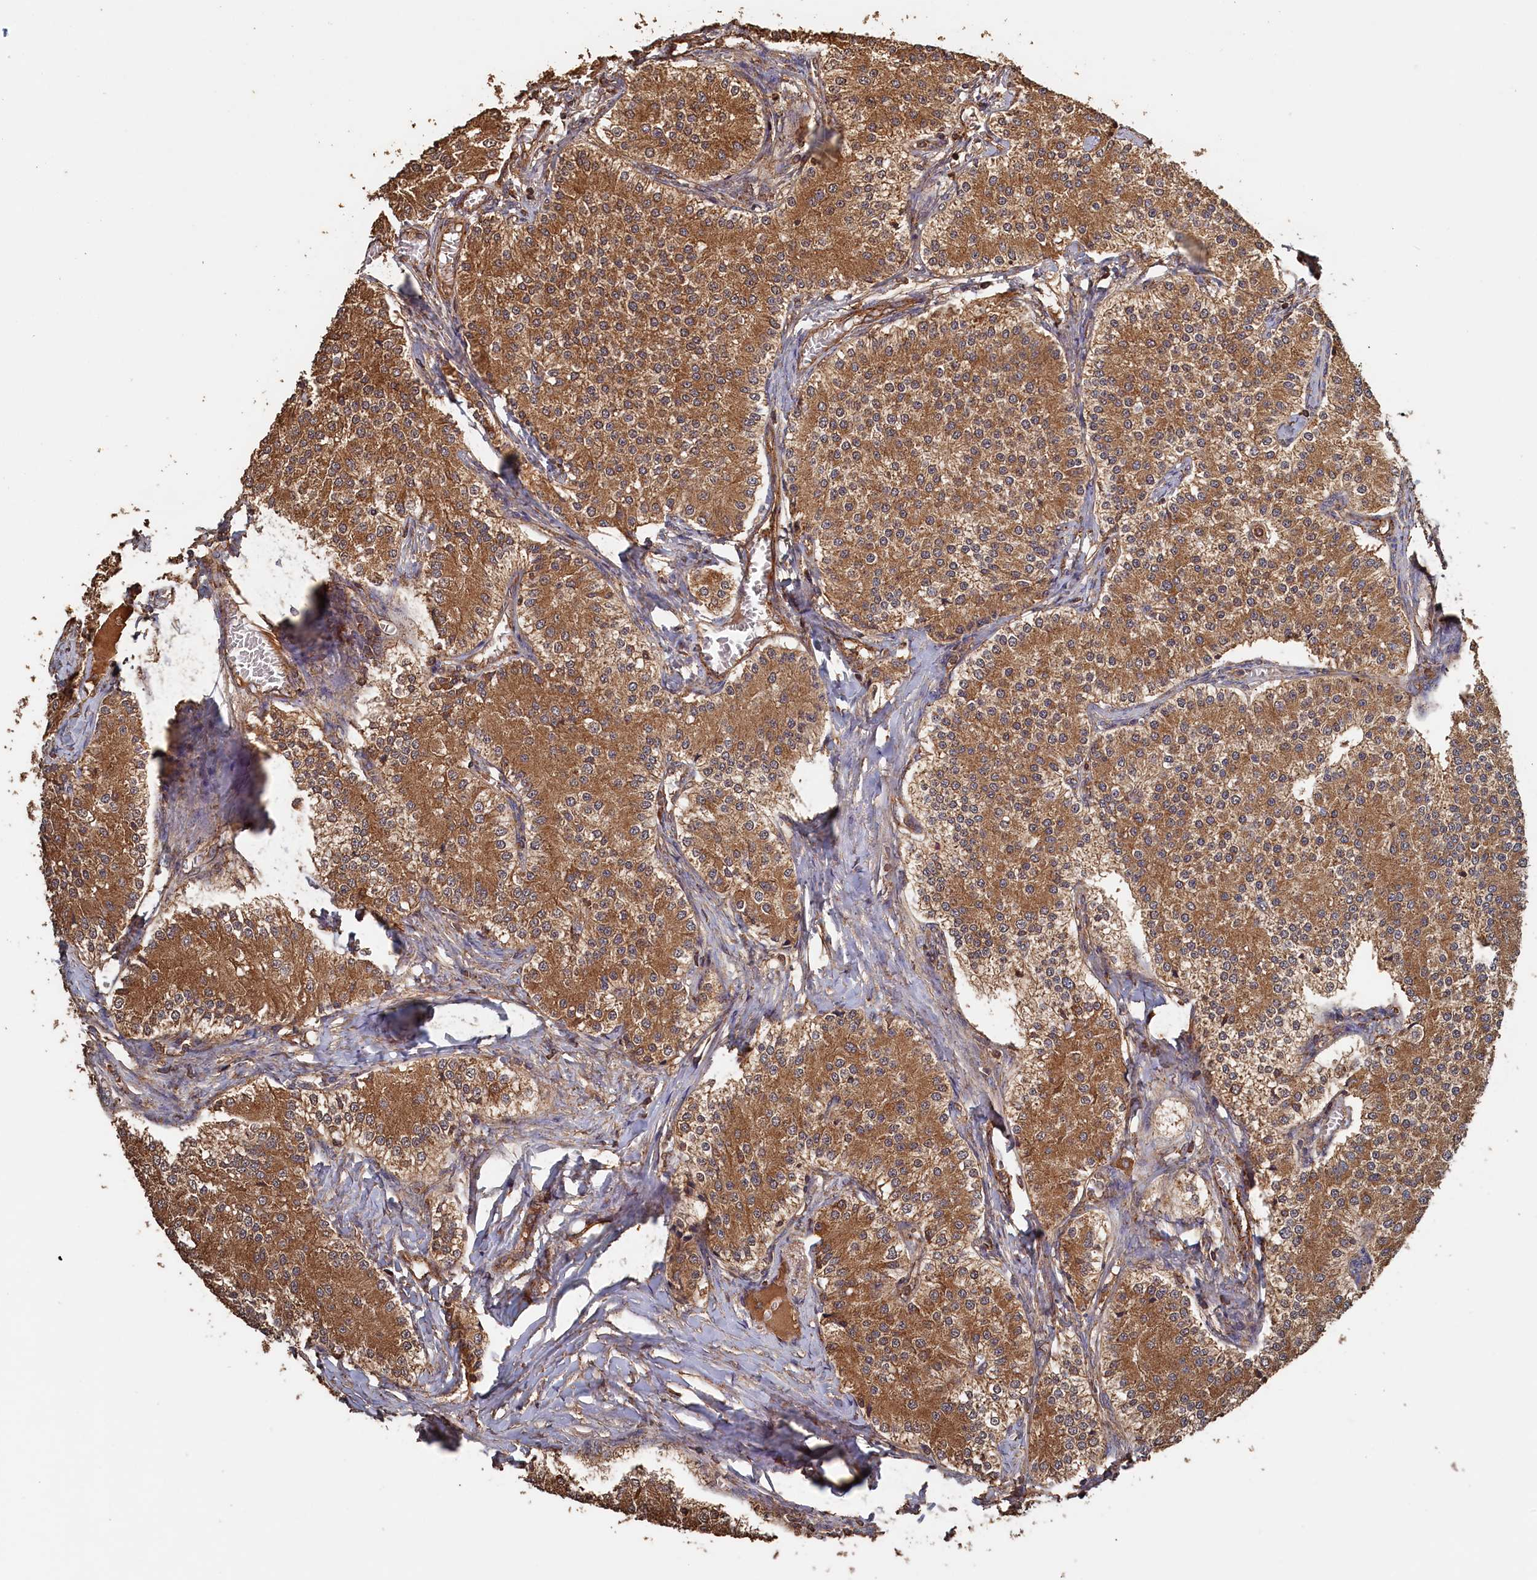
{"staining": {"intensity": "moderate", "quantity": ">75%", "location": "cytoplasmic/membranous"}, "tissue": "carcinoid", "cell_type": "Tumor cells", "image_type": "cancer", "snomed": [{"axis": "morphology", "description": "Carcinoid, malignant, NOS"}, {"axis": "topography", "description": "Colon"}], "caption": "Protein staining of malignant carcinoid tissue demonstrates moderate cytoplasmic/membranous positivity in approximately >75% of tumor cells. The protein of interest is shown in brown color, while the nuclei are stained blue.", "gene": "SNX33", "patient": {"sex": "female", "age": 52}}